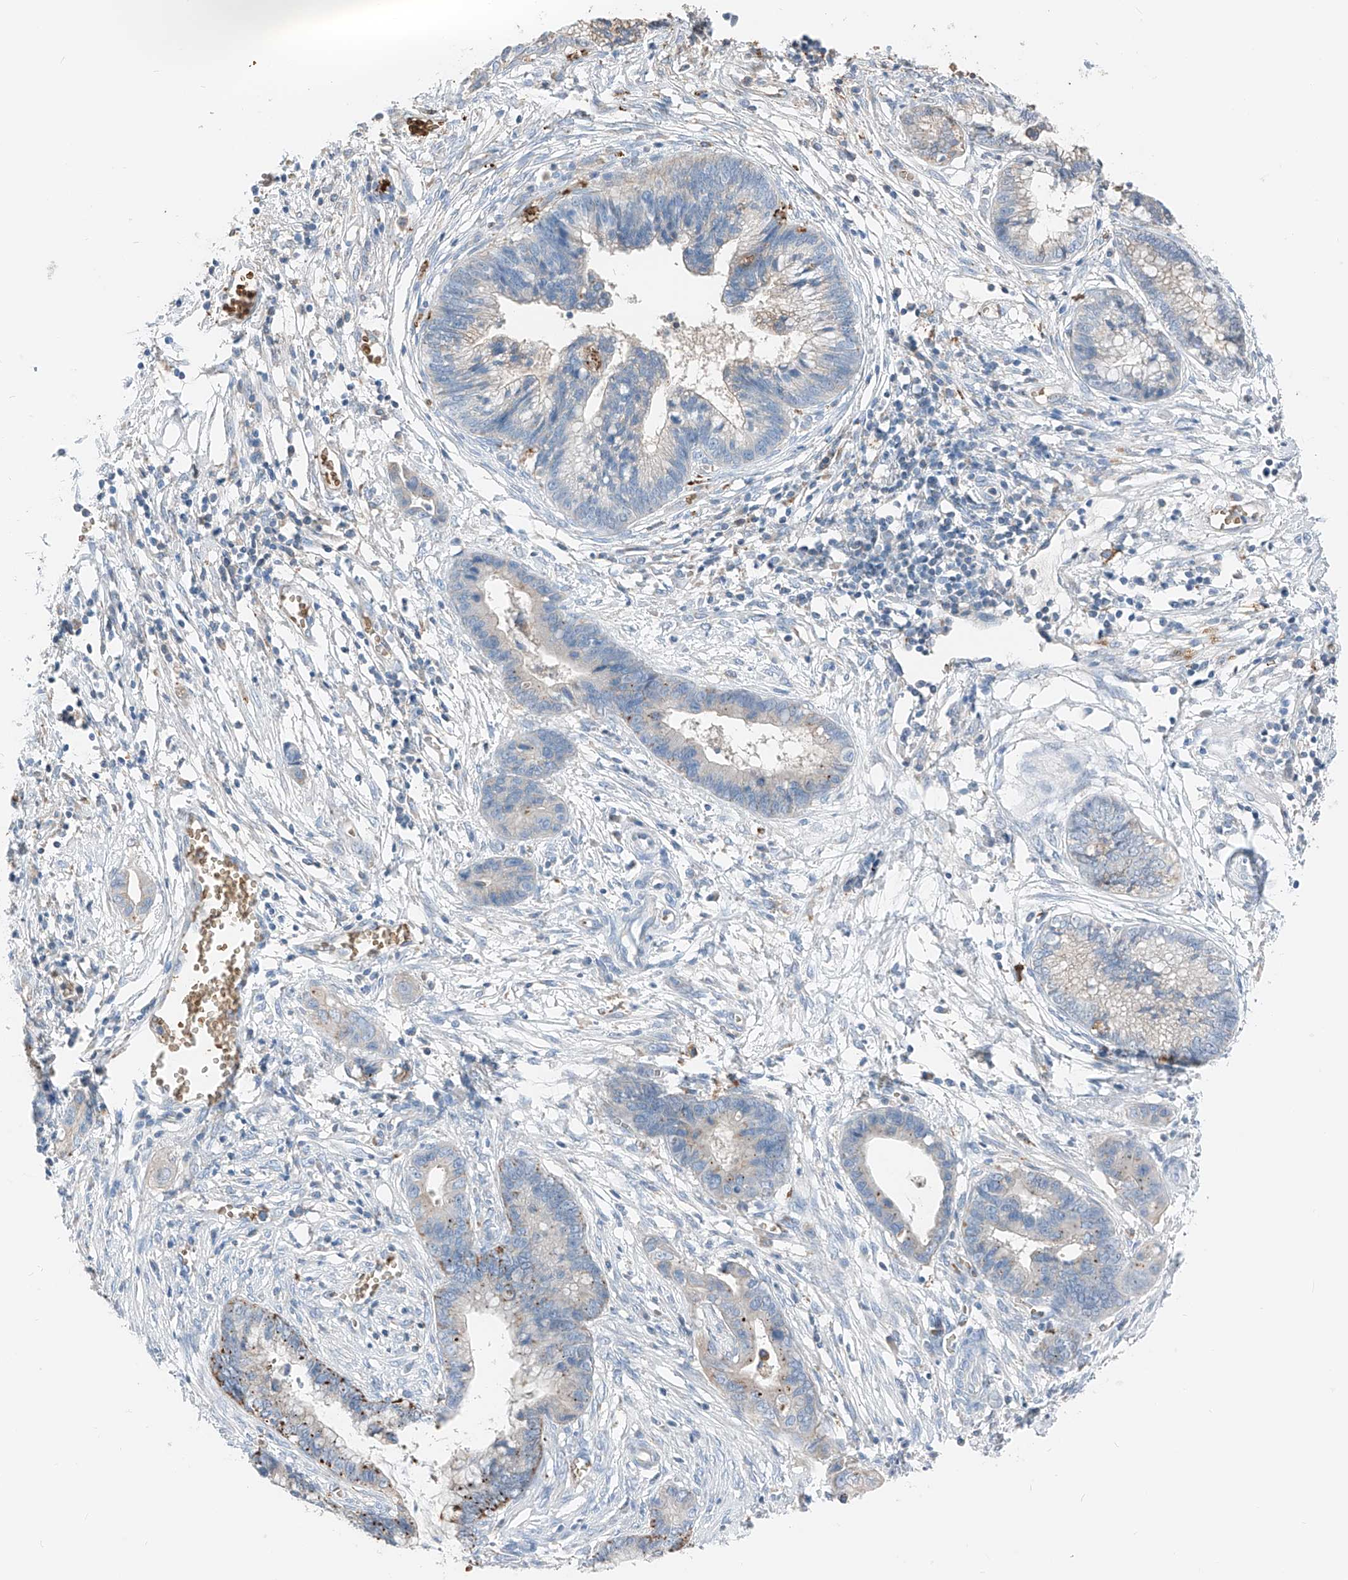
{"staining": {"intensity": "moderate", "quantity": "<25%", "location": "cytoplasmic/membranous"}, "tissue": "cervical cancer", "cell_type": "Tumor cells", "image_type": "cancer", "snomed": [{"axis": "morphology", "description": "Adenocarcinoma, NOS"}, {"axis": "topography", "description": "Cervix"}], "caption": "Protein expression by IHC exhibits moderate cytoplasmic/membranous staining in about <25% of tumor cells in adenocarcinoma (cervical).", "gene": "PRSS23", "patient": {"sex": "female", "age": 44}}